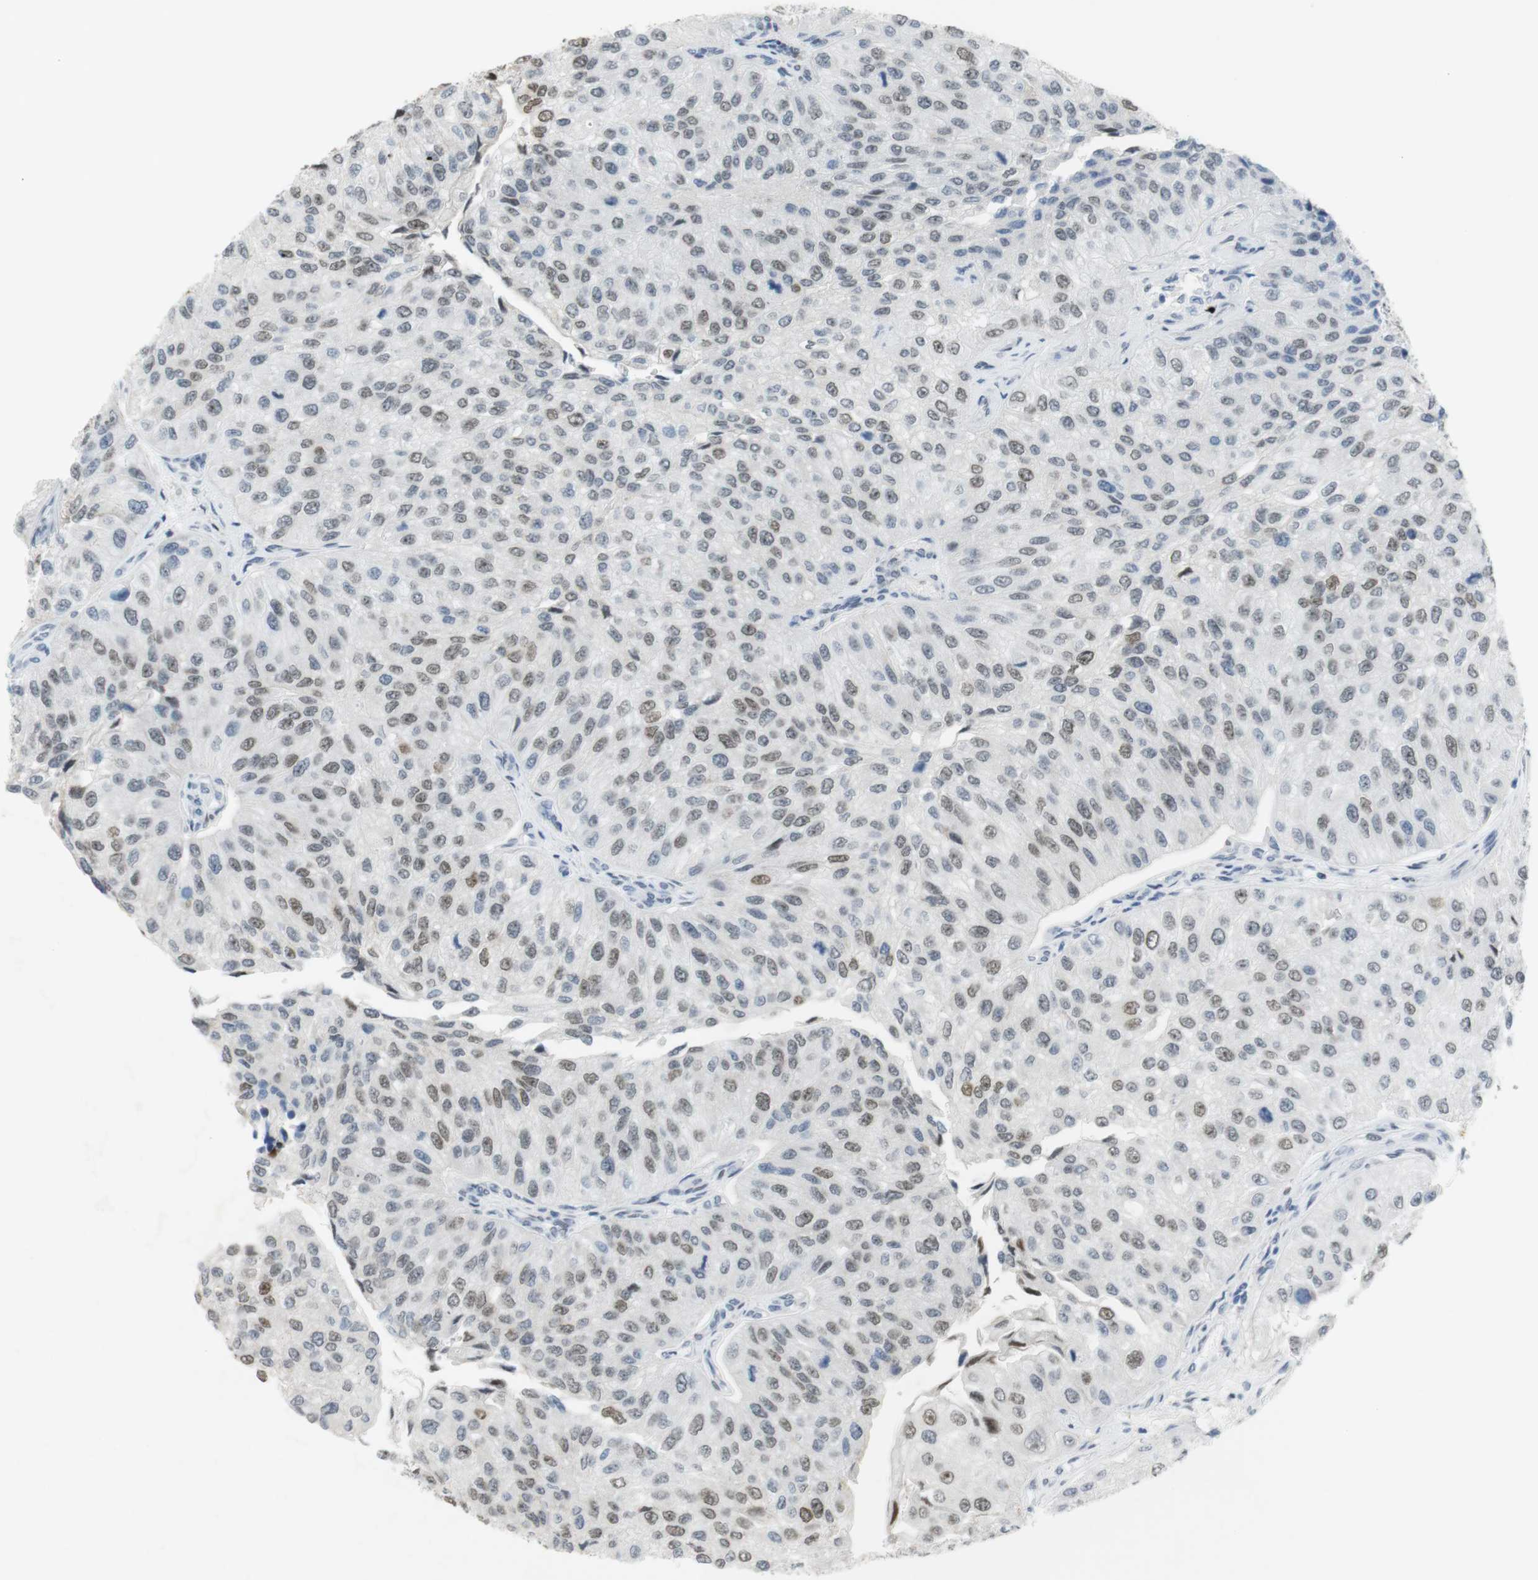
{"staining": {"intensity": "moderate", "quantity": "25%-75%", "location": "nuclear"}, "tissue": "urothelial cancer", "cell_type": "Tumor cells", "image_type": "cancer", "snomed": [{"axis": "morphology", "description": "Urothelial carcinoma, High grade"}, {"axis": "topography", "description": "Kidney"}, {"axis": "topography", "description": "Urinary bladder"}], "caption": "Protein expression analysis of high-grade urothelial carcinoma reveals moderate nuclear positivity in about 25%-75% of tumor cells. (IHC, brightfield microscopy, high magnification).", "gene": "BMI1", "patient": {"sex": "male", "age": 77}}